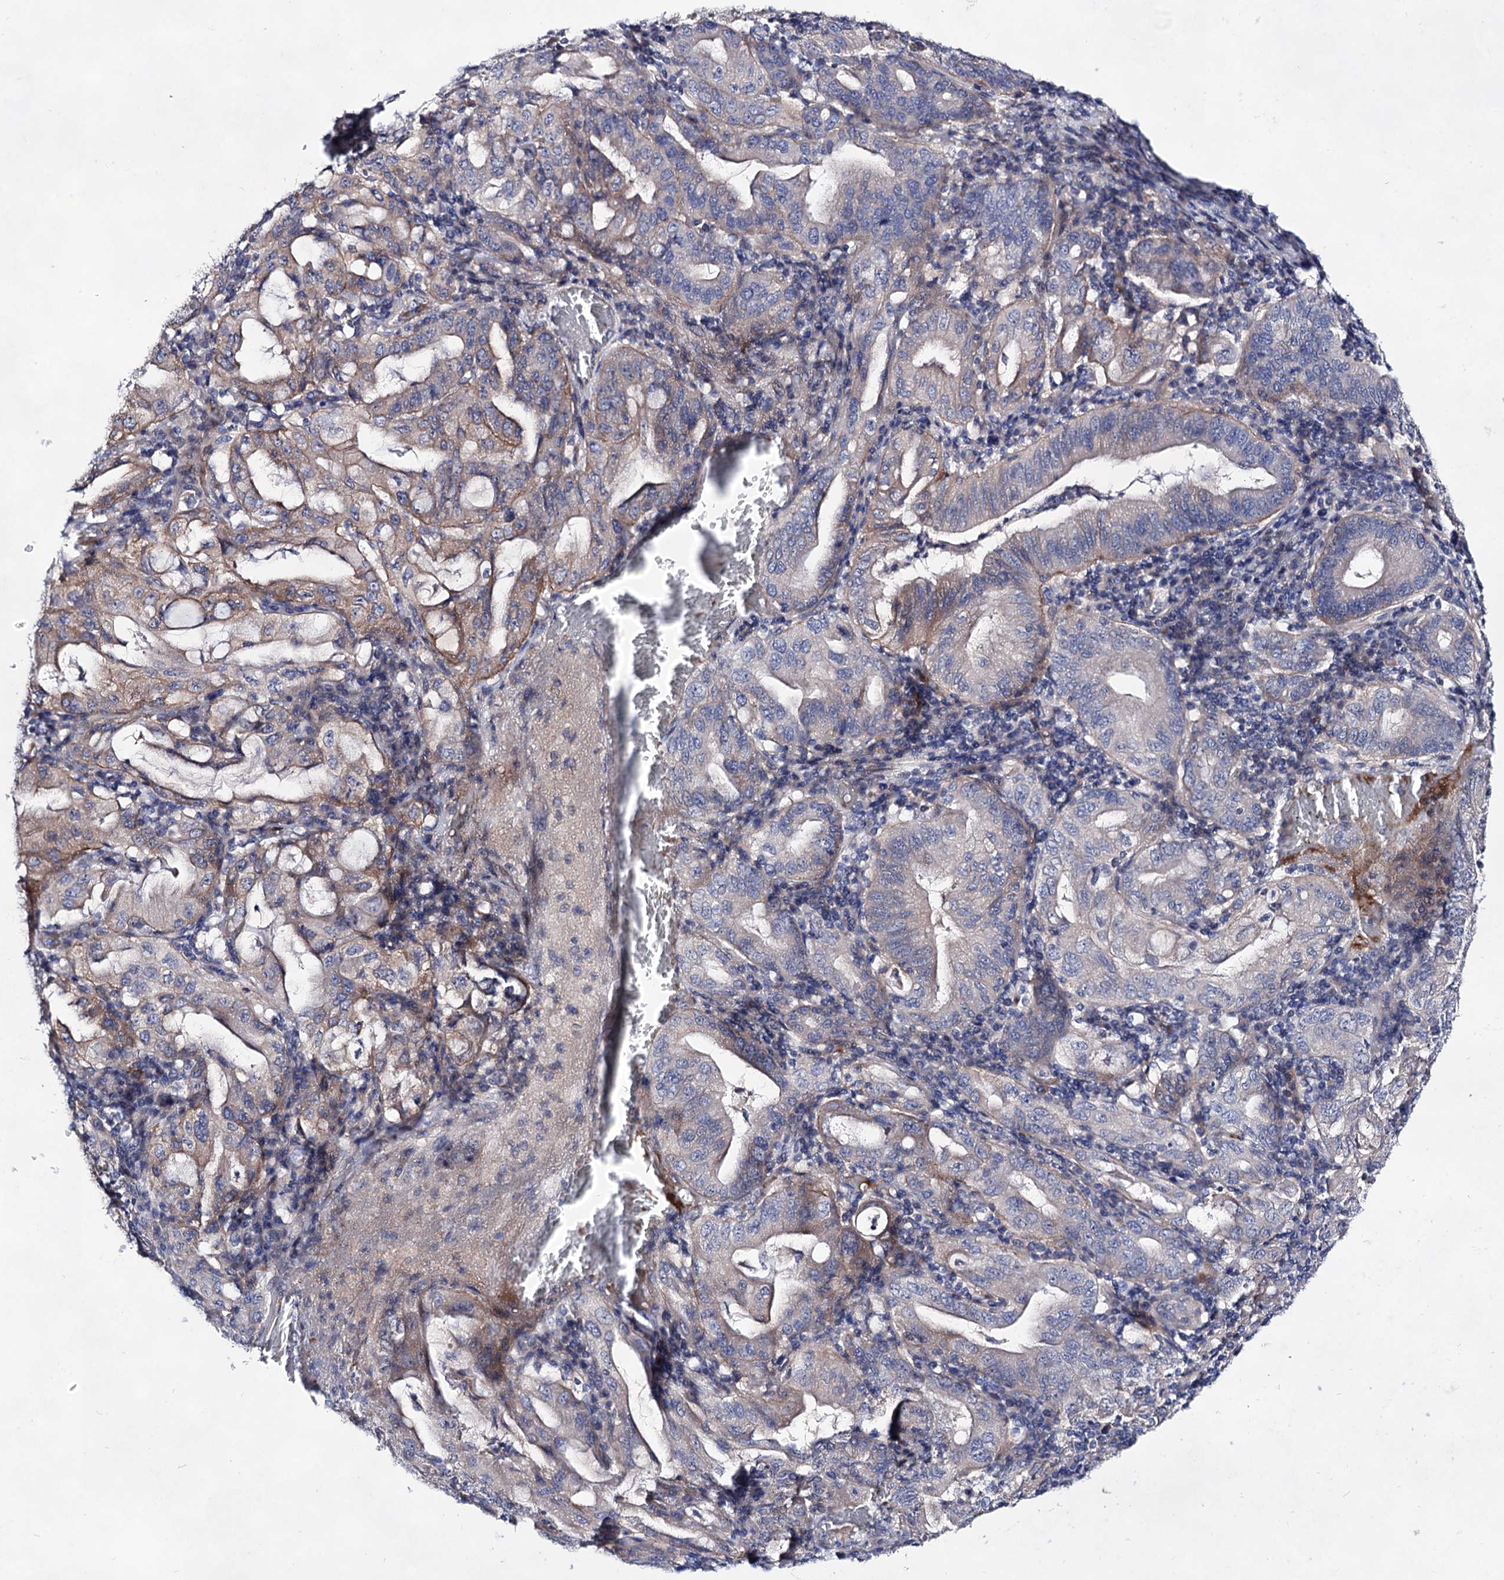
{"staining": {"intensity": "weak", "quantity": "<25%", "location": "cytoplasmic/membranous"}, "tissue": "stomach cancer", "cell_type": "Tumor cells", "image_type": "cancer", "snomed": [{"axis": "morphology", "description": "Normal tissue, NOS"}, {"axis": "morphology", "description": "Adenocarcinoma, NOS"}, {"axis": "topography", "description": "Esophagus"}, {"axis": "topography", "description": "Stomach, upper"}, {"axis": "topography", "description": "Peripheral nerve tissue"}], "caption": "Adenocarcinoma (stomach) was stained to show a protein in brown. There is no significant staining in tumor cells.", "gene": "PLIN1", "patient": {"sex": "male", "age": 62}}